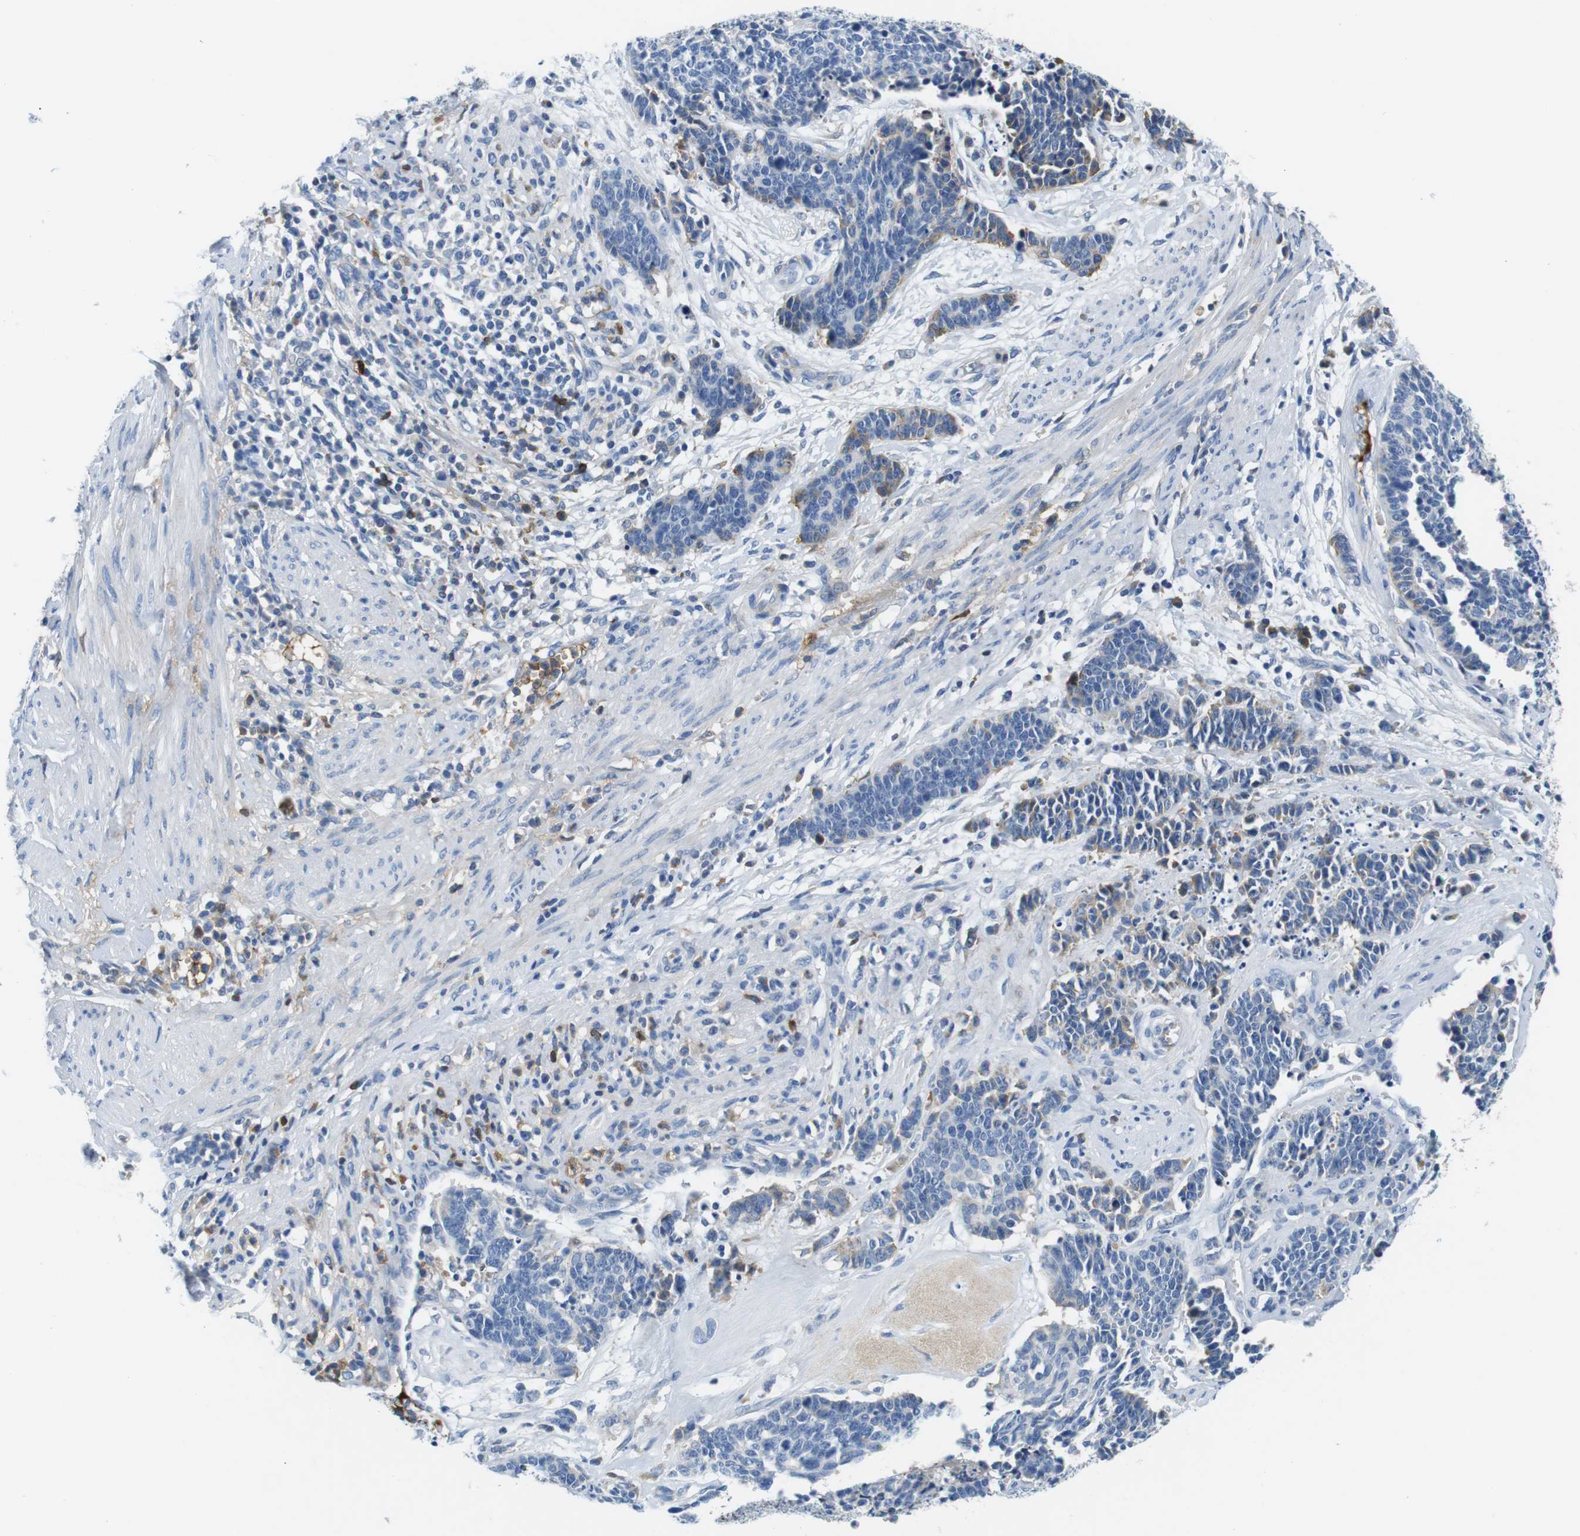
{"staining": {"intensity": "negative", "quantity": "none", "location": "none"}, "tissue": "cervical cancer", "cell_type": "Tumor cells", "image_type": "cancer", "snomed": [{"axis": "morphology", "description": "Squamous cell carcinoma, NOS"}, {"axis": "topography", "description": "Cervix"}], "caption": "This is an immunohistochemistry (IHC) micrograph of human cervical squamous cell carcinoma. There is no expression in tumor cells.", "gene": "IGHD", "patient": {"sex": "female", "age": 35}}